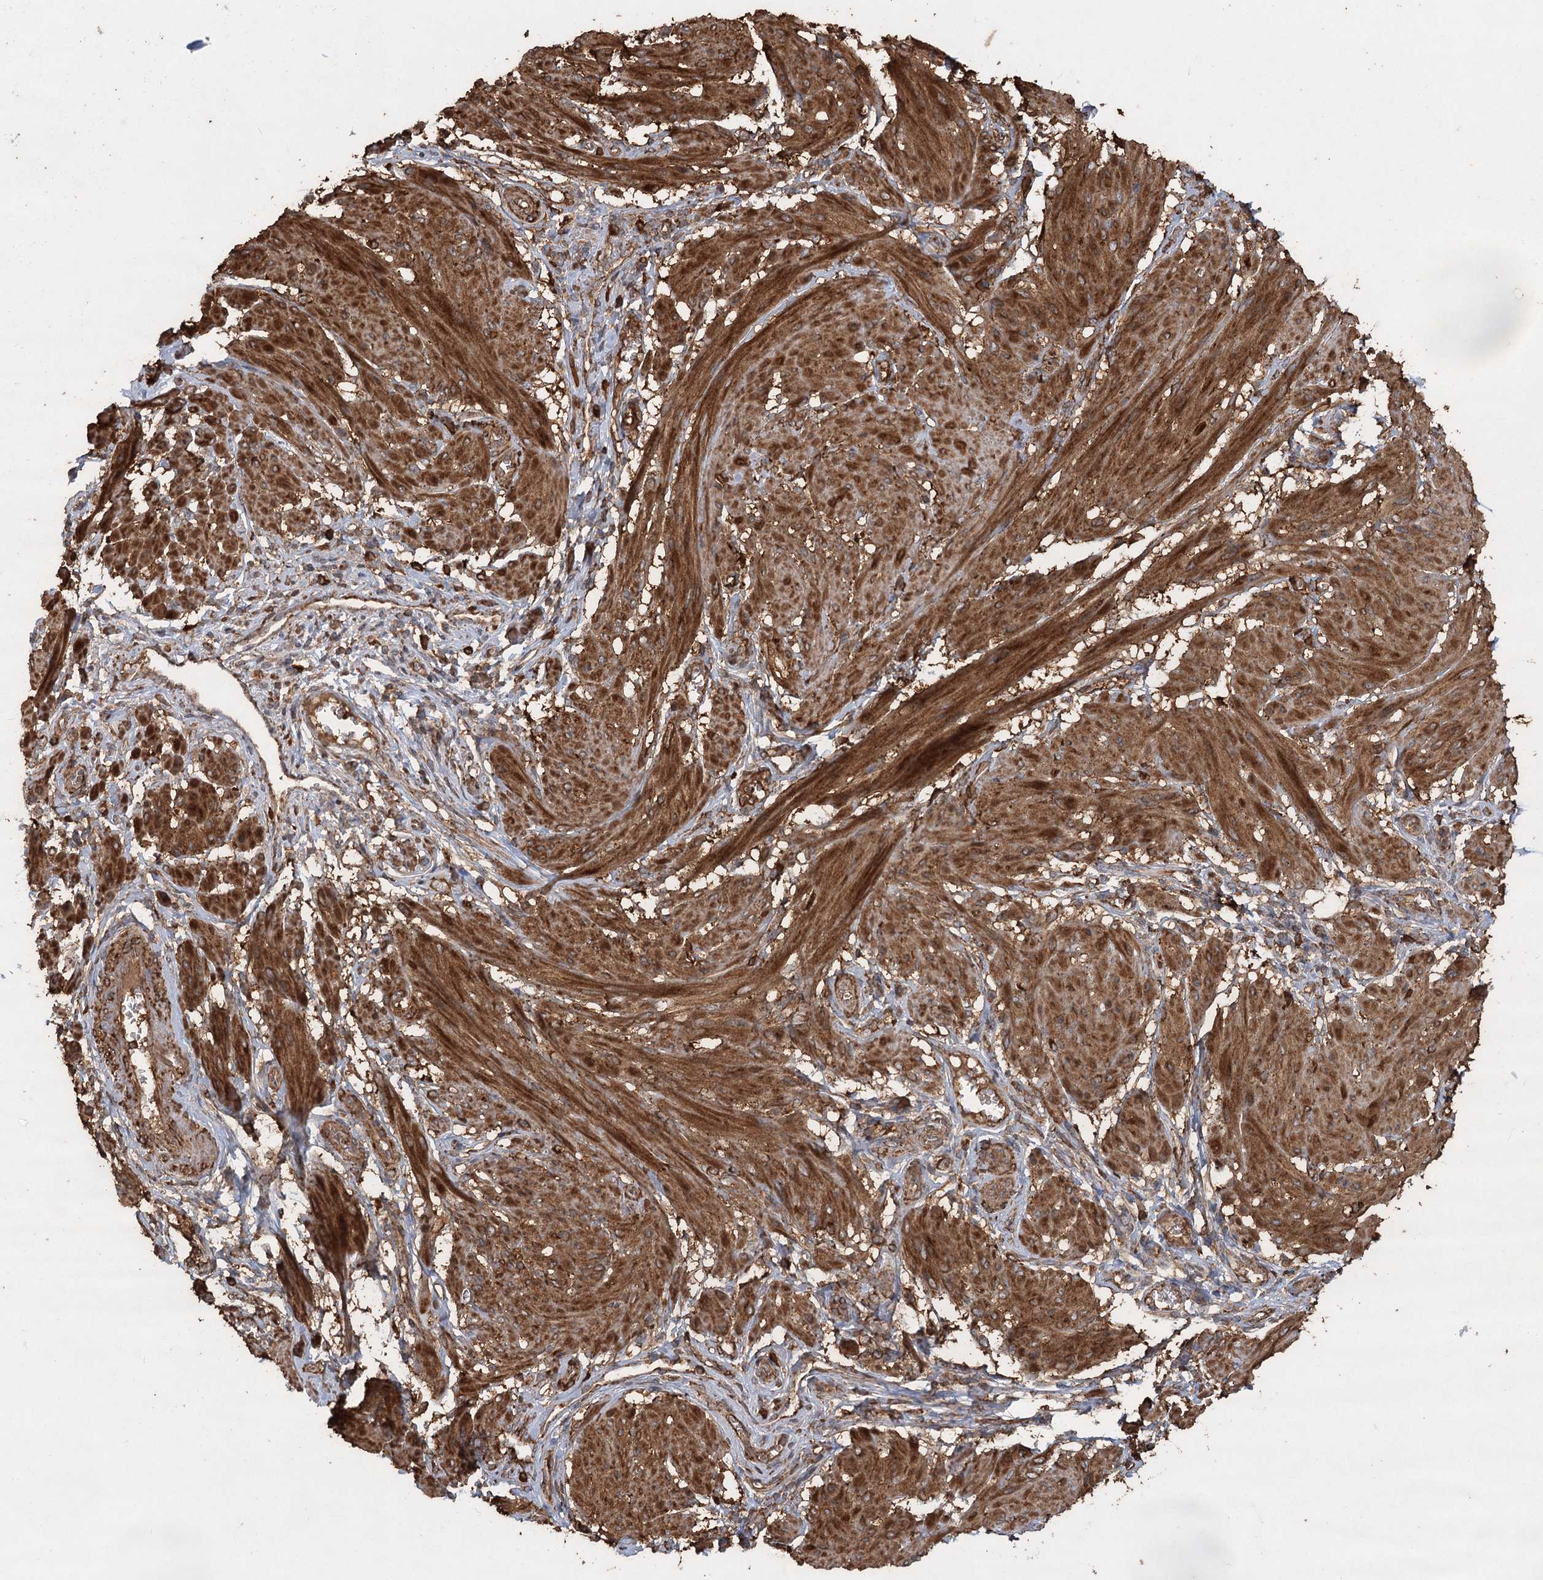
{"staining": {"intensity": "strong", "quantity": ">75%", "location": "cytoplasmic/membranous"}, "tissue": "smooth muscle", "cell_type": "Smooth muscle cells", "image_type": "normal", "snomed": [{"axis": "morphology", "description": "Normal tissue, NOS"}, {"axis": "topography", "description": "Smooth muscle"}], "caption": "A high amount of strong cytoplasmic/membranous expression is appreciated in approximately >75% of smooth muscle cells in benign smooth muscle. (Stains: DAB (3,3'-diaminobenzidine) in brown, nuclei in blue, Microscopy: brightfield microscopy at high magnification).", "gene": "PIK3C2A", "patient": {"sex": "female", "age": 39}}